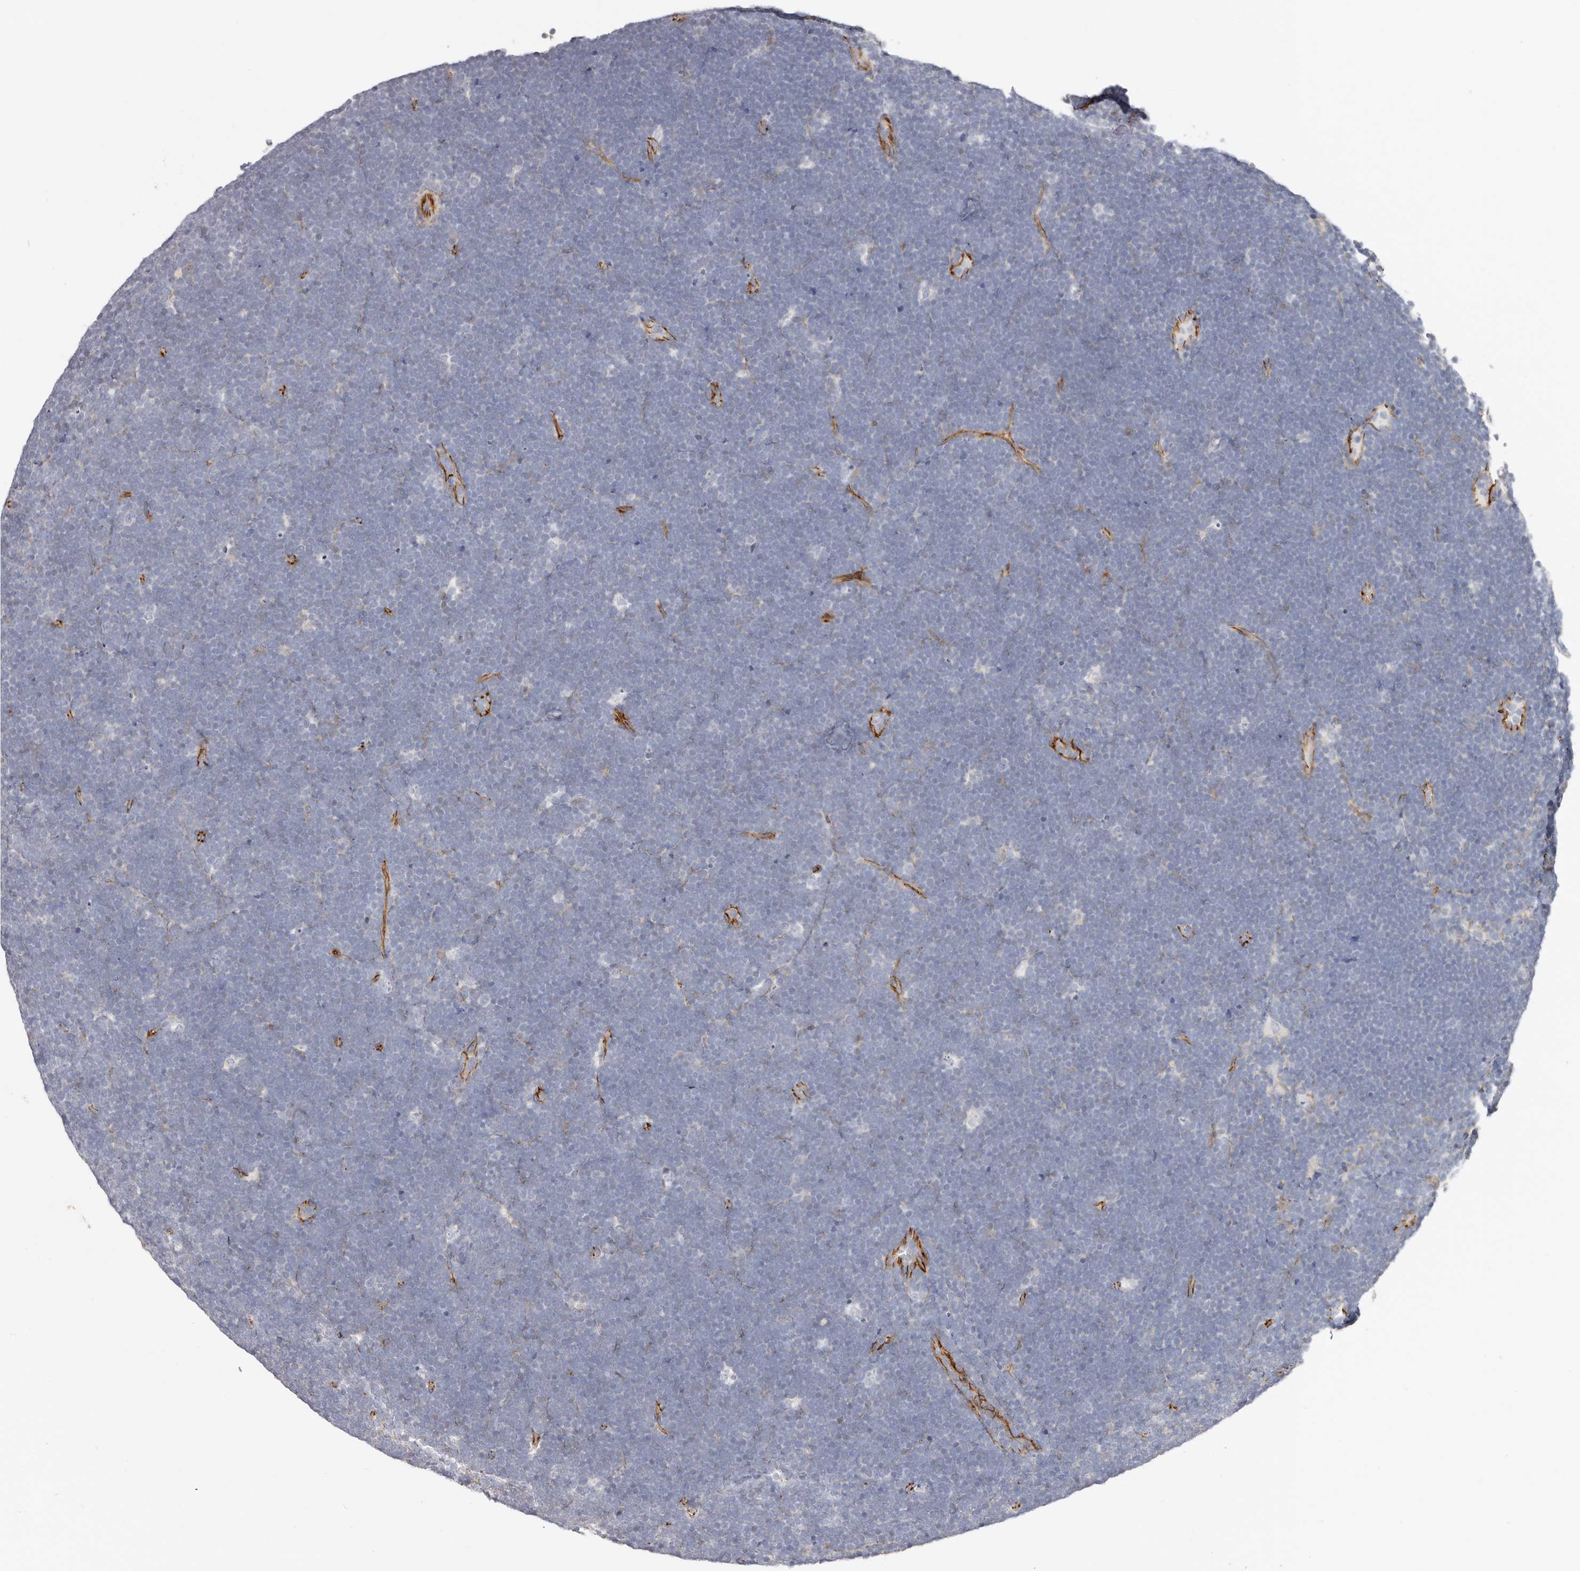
{"staining": {"intensity": "negative", "quantity": "none", "location": "none"}, "tissue": "lymphoma", "cell_type": "Tumor cells", "image_type": "cancer", "snomed": [{"axis": "morphology", "description": "Malignant lymphoma, non-Hodgkin's type, High grade"}, {"axis": "topography", "description": "Lymph node"}], "caption": "Tumor cells show no significant positivity in high-grade malignant lymphoma, non-Hodgkin's type.", "gene": "CTNNB1", "patient": {"sex": "male", "age": 13}}